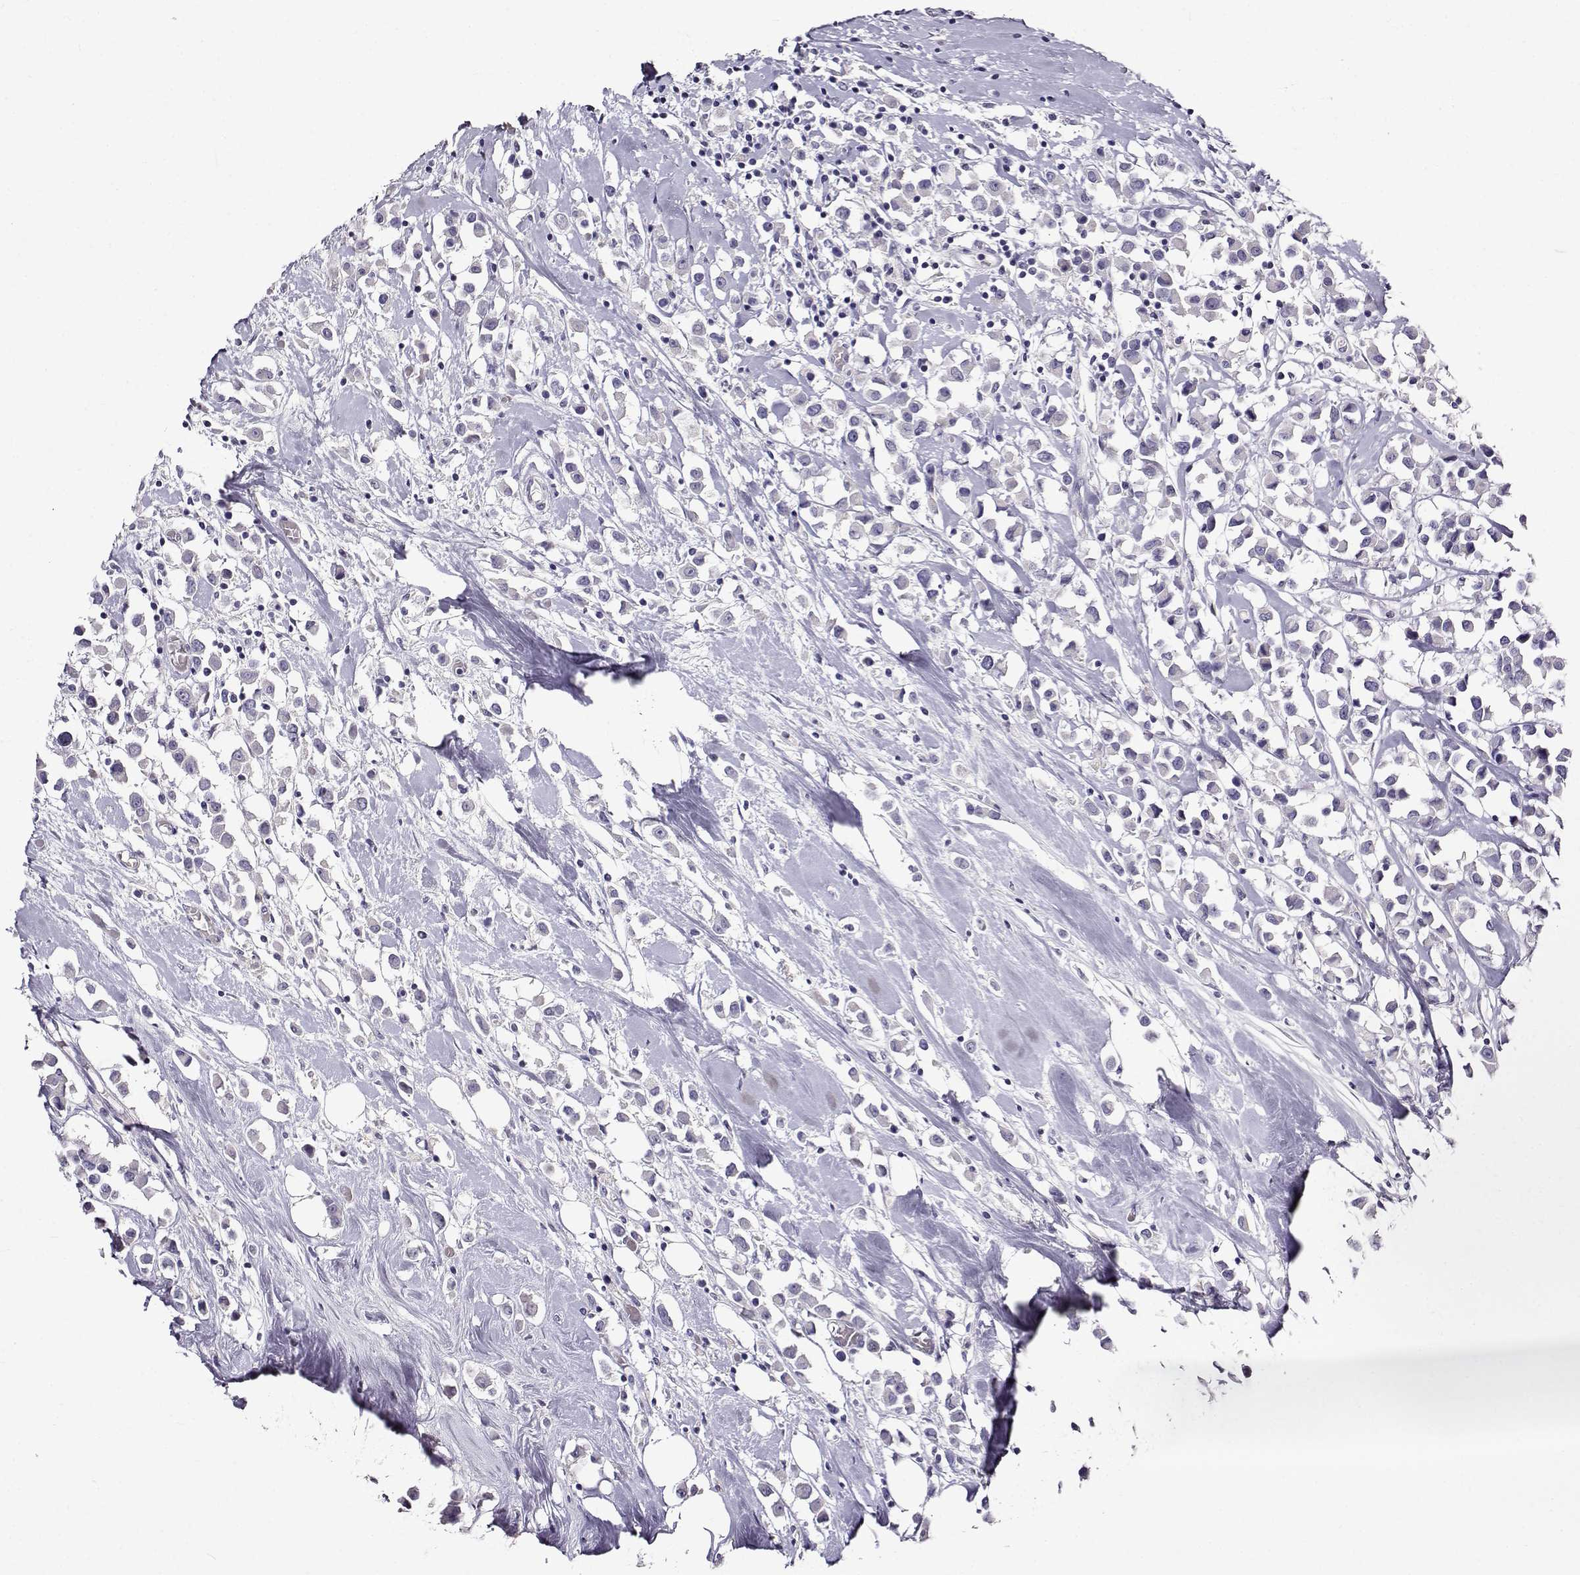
{"staining": {"intensity": "negative", "quantity": "none", "location": "none"}, "tissue": "breast cancer", "cell_type": "Tumor cells", "image_type": "cancer", "snomed": [{"axis": "morphology", "description": "Duct carcinoma"}, {"axis": "topography", "description": "Breast"}], "caption": "High power microscopy photomicrograph of an immunohistochemistry image of invasive ductal carcinoma (breast), revealing no significant staining in tumor cells.", "gene": "PAEP", "patient": {"sex": "female", "age": 61}}